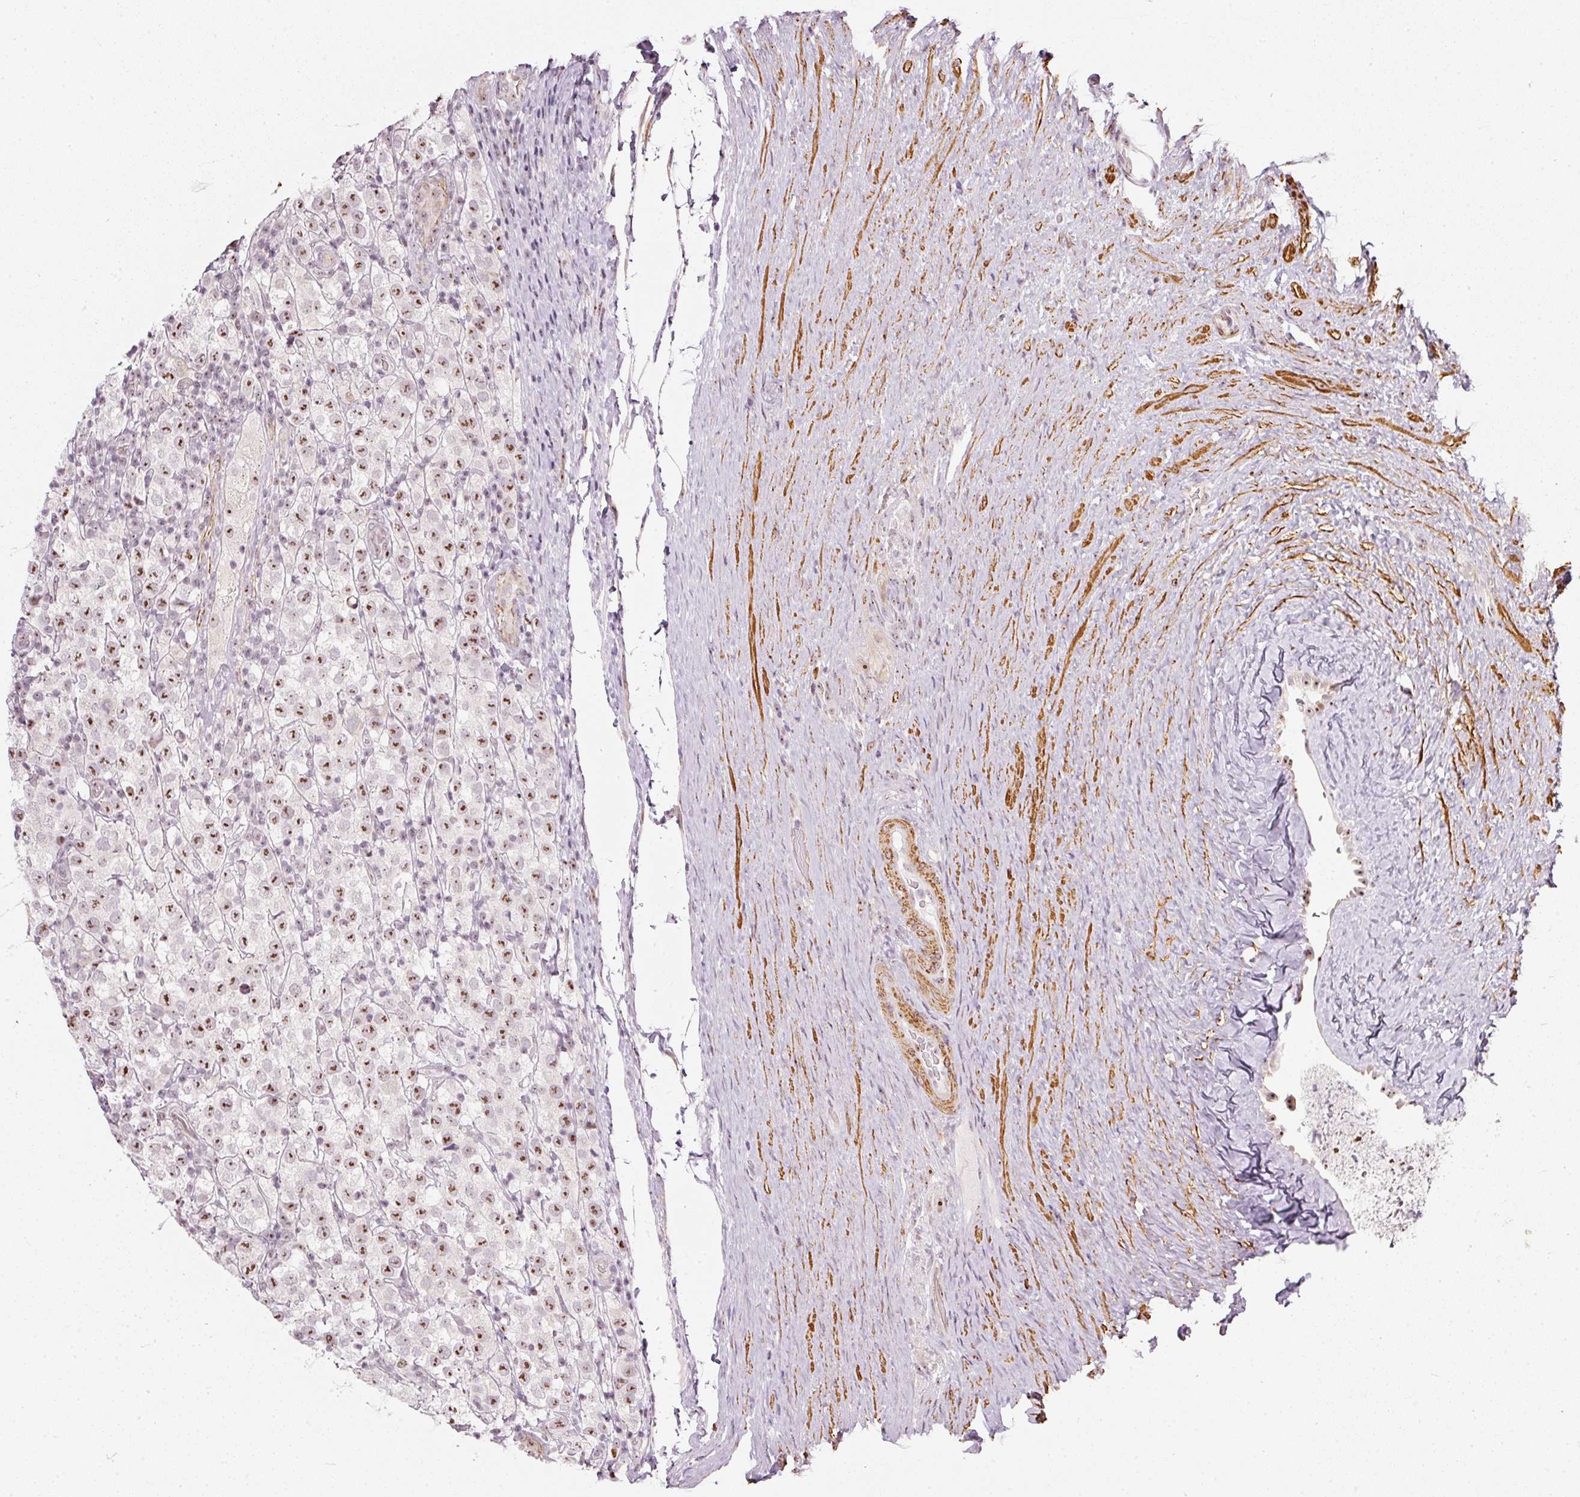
{"staining": {"intensity": "moderate", "quantity": ">75%", "location": "nuclear"}, "tissue": "testis cancer", "cell_type": "Tumor cells", "image_type": "cancer", "snomed": [{"axis": "morphology", "description": "Seminoma, NOS"}, {"axis": "morphology", "description": "Carcinoma, Embryonal, NOS"}, {"axis": "topography", "description": "Testis"}], "caption": "High-magnification brightfield microscopy of testis cancer (seminoma) stained with DAB (brown) and counterstained with hematoxylin (blue). tumor cells exhibit moderate nuclear expression is appreciated in approximately>75% of cells.", "gene": "MXRA8", "patient": {"sex": "male", "age": 41}}